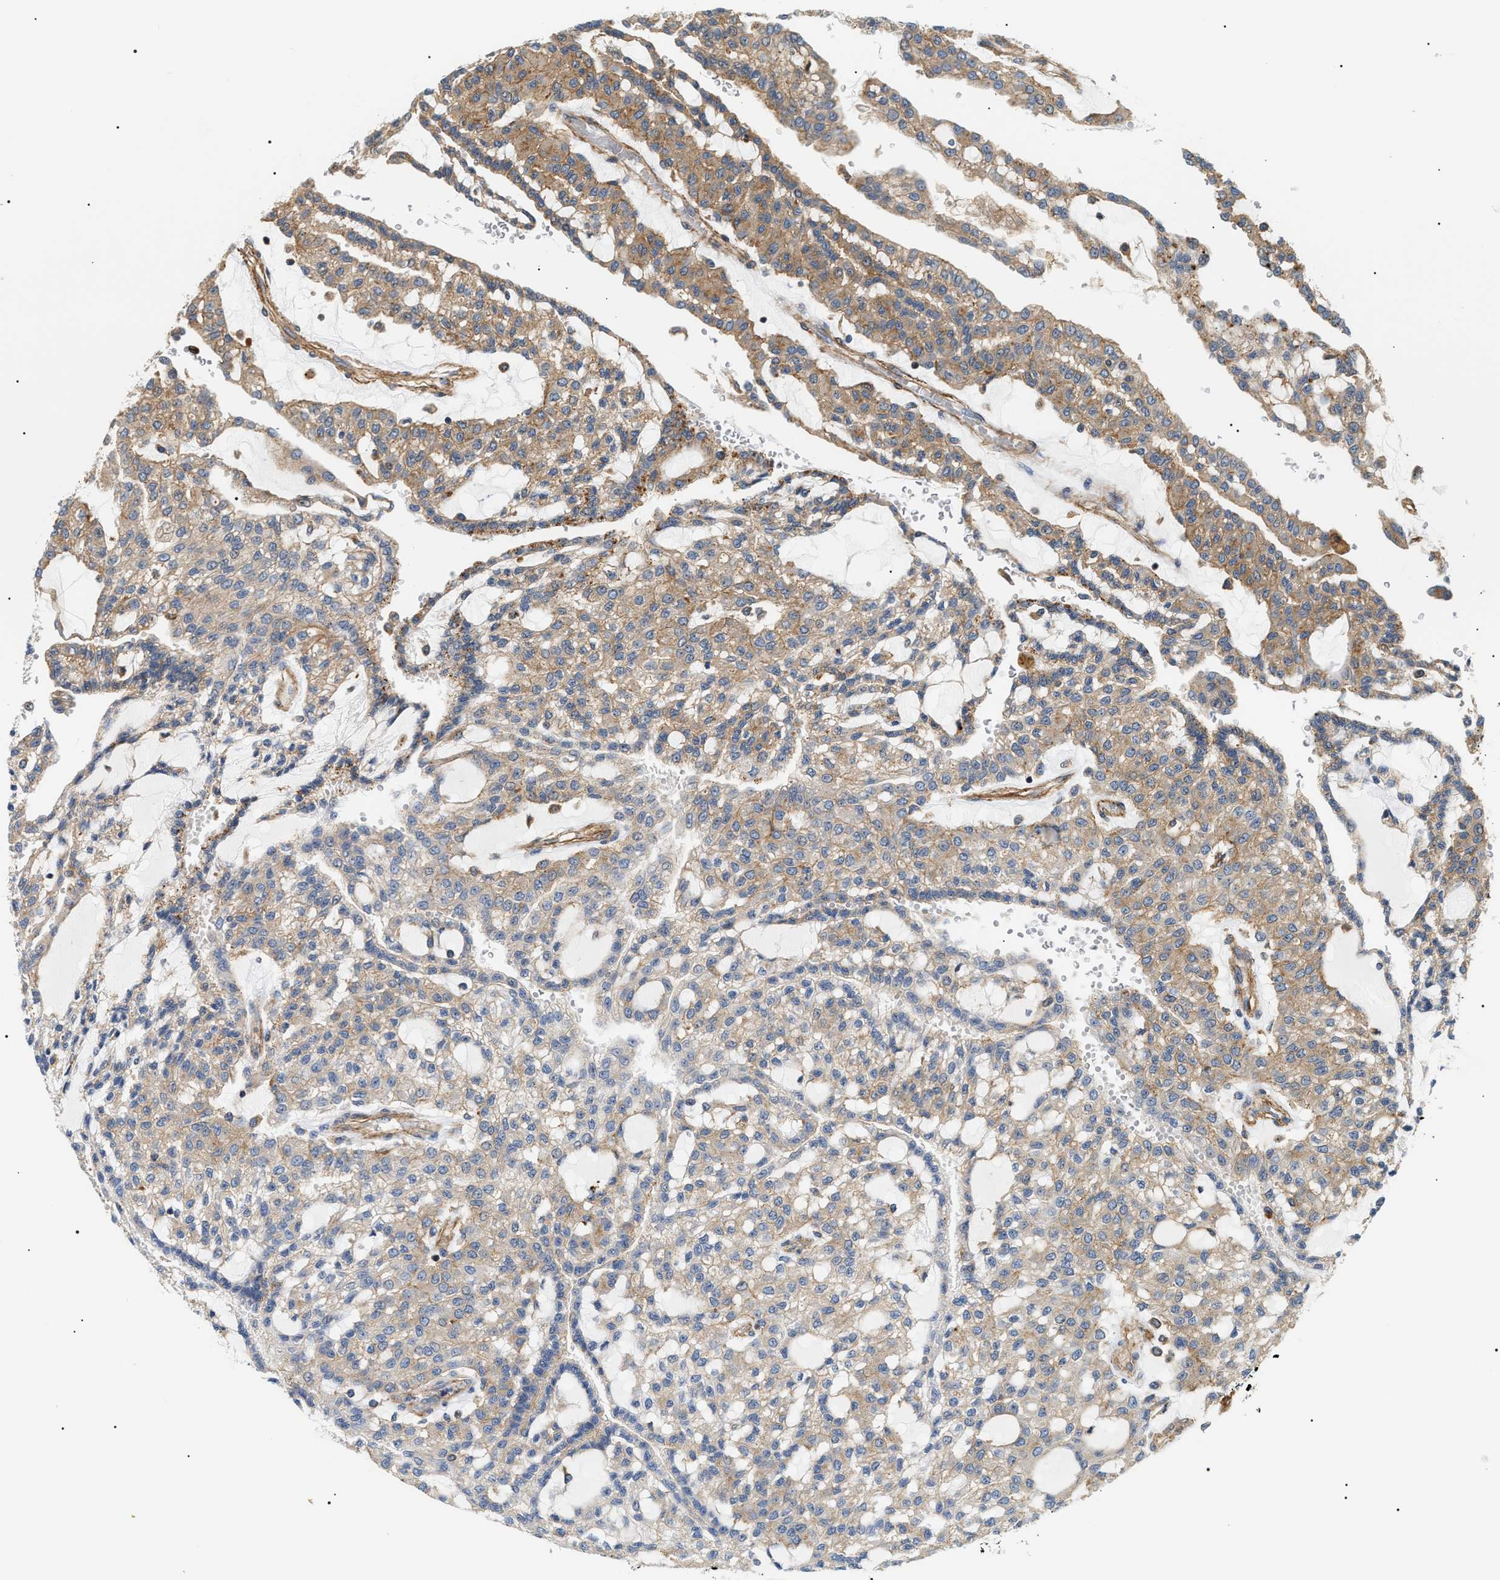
{"staining": {"intensity": "moderate", "quantity": "25%-75%", "location": "cytoplasmic/membranous"}, "tissue": "renal cancer", "cell_type": "Tumor cells", "image_type": "cancer", "snomed": [{"axis": "morphology", "description": "Adenocarcinoma, NOS"}, {"axis": "topography", "description": "Kidney"}], "caption": "Protein analysis of renal cancer (adenocarcinoma) tissue exhibits moderate cytoplasmic/membranous staining in approximately 25%-75% of tumor cells. Nuclei are stained in blue.", "gene": "SH3GLB2", "patient": {"sex": "male", "age": 63}}